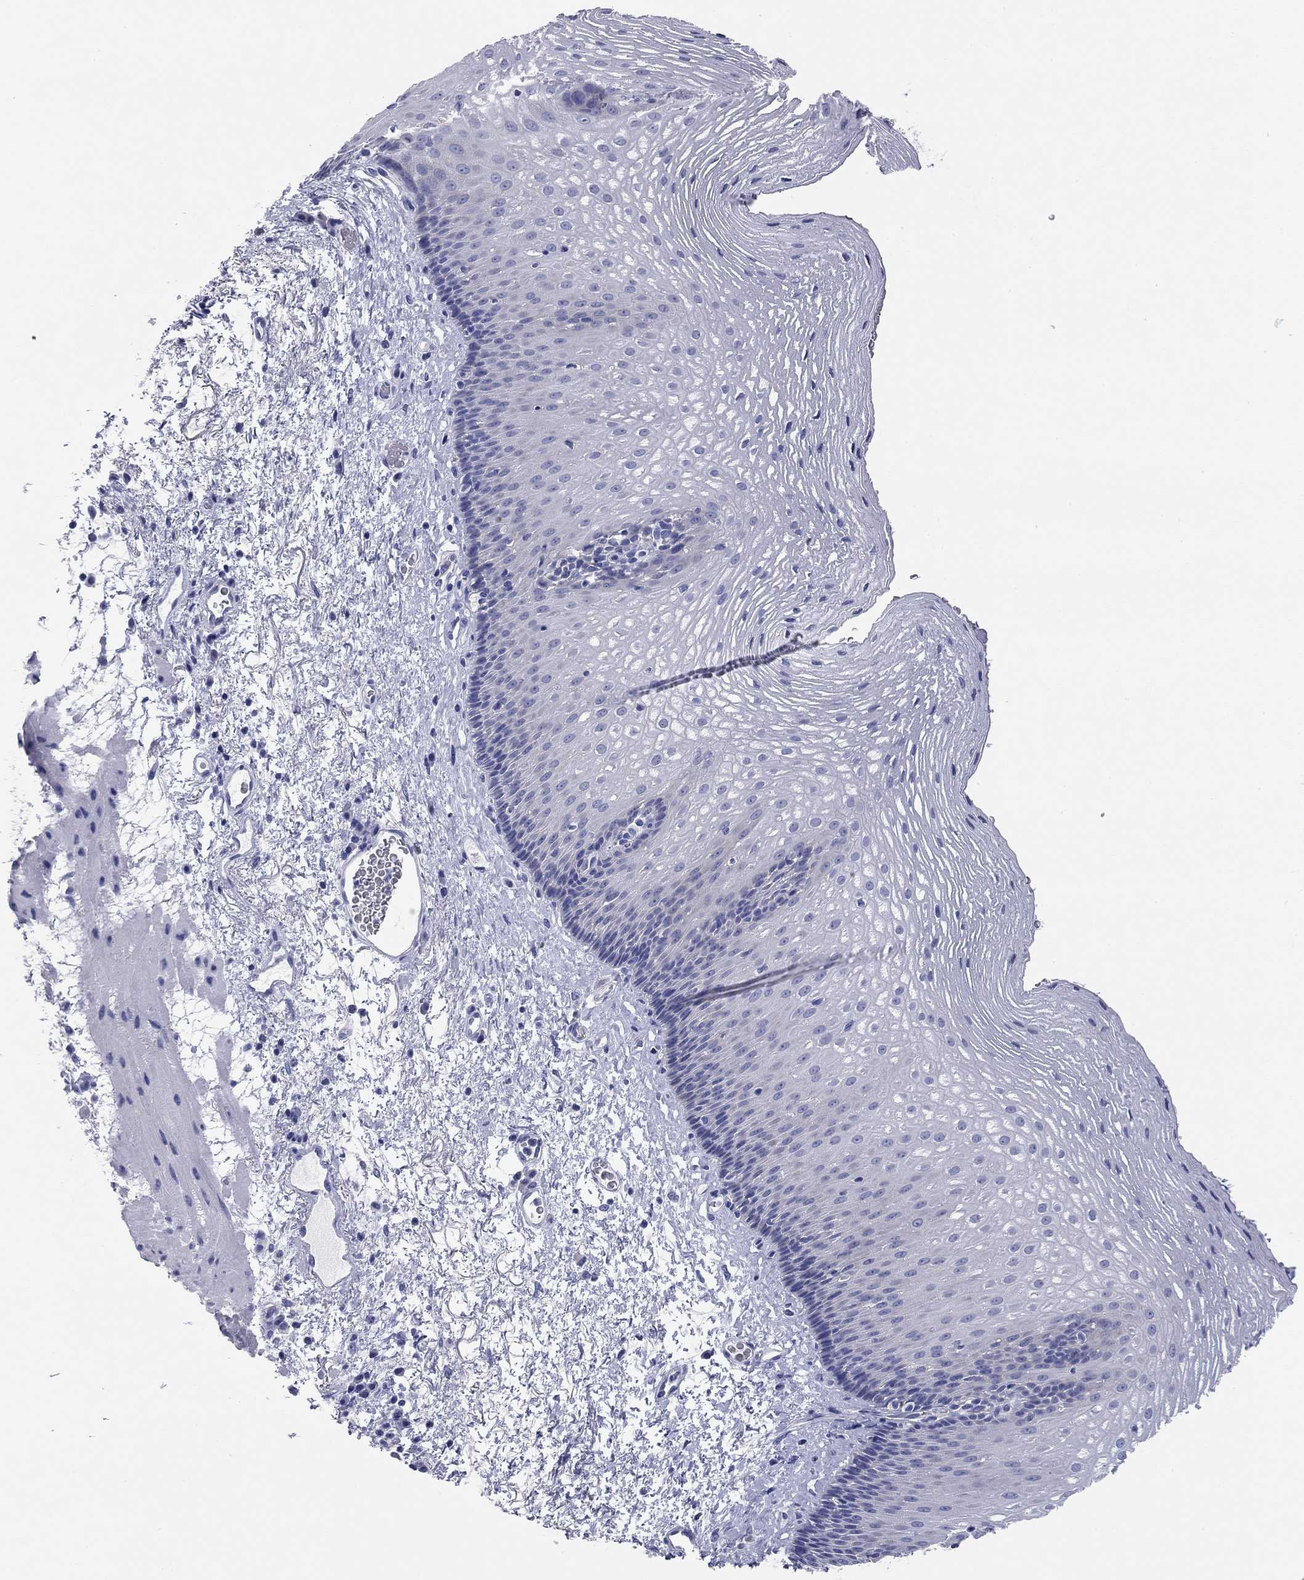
{"staining": {"intensity": "negative", "quantity": "none", "location": "none"}, "tissue": "esophagus", "cell_type": "Squamous epithelial cells", "image_type": "normal", "snomed": [{"axis": "morphology", "description": "Normal tissue, NOS"}, {"axis": "topography", "description": "Esophagus"}], "caption": "The micrograph demonstrates no staining of squamous epithelial cells in unremarkable esophagus.", "gene": "ENSG00000269035", "patient": {"sex": "male", "age": 76}}